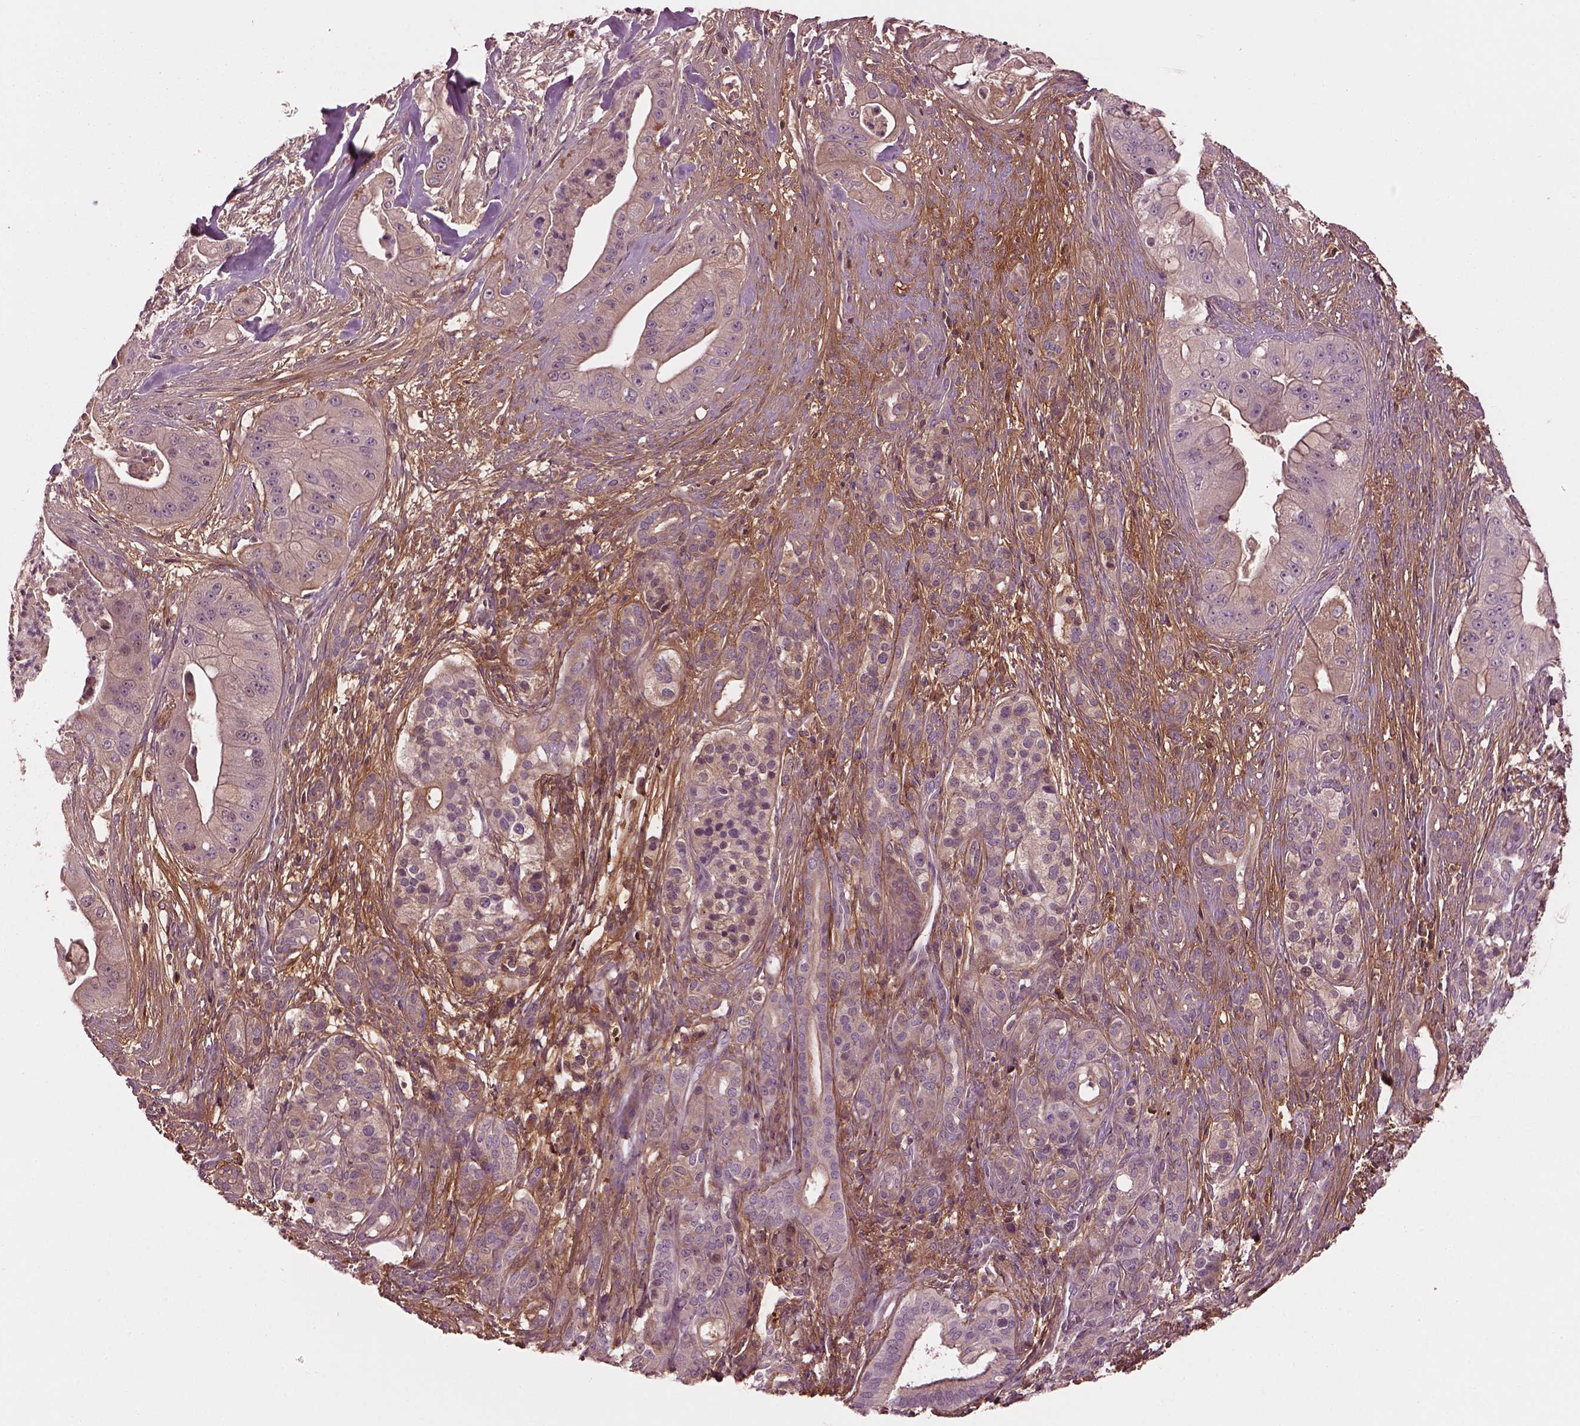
{"staining": {"intensity": "negative", "quantity": "none", "location": "none"}, "tissue": "pancreatic cancer", "cell_type": "Tumor cells", "image_type": "cancer", "snomed": [{"axis": "morphology", "description": "Normal tissue, NOS"}, {"axis": "morphology", "description": "Inflammation, NOS"}, {"axis": "morphology", "description": "Adenocarcinoma, NOS"}, {"axis": "topography", "description": "Pancreas"}], "caption": "This histopathology image is of adenocarcinoma (pancreatic) stained with IHC to label a protein in brown with the nuclei are counter-stained blue. There is no expression in tumor cells.", "gene": "EFEMP1", "patient": {"sex": "male", "age": 57}}